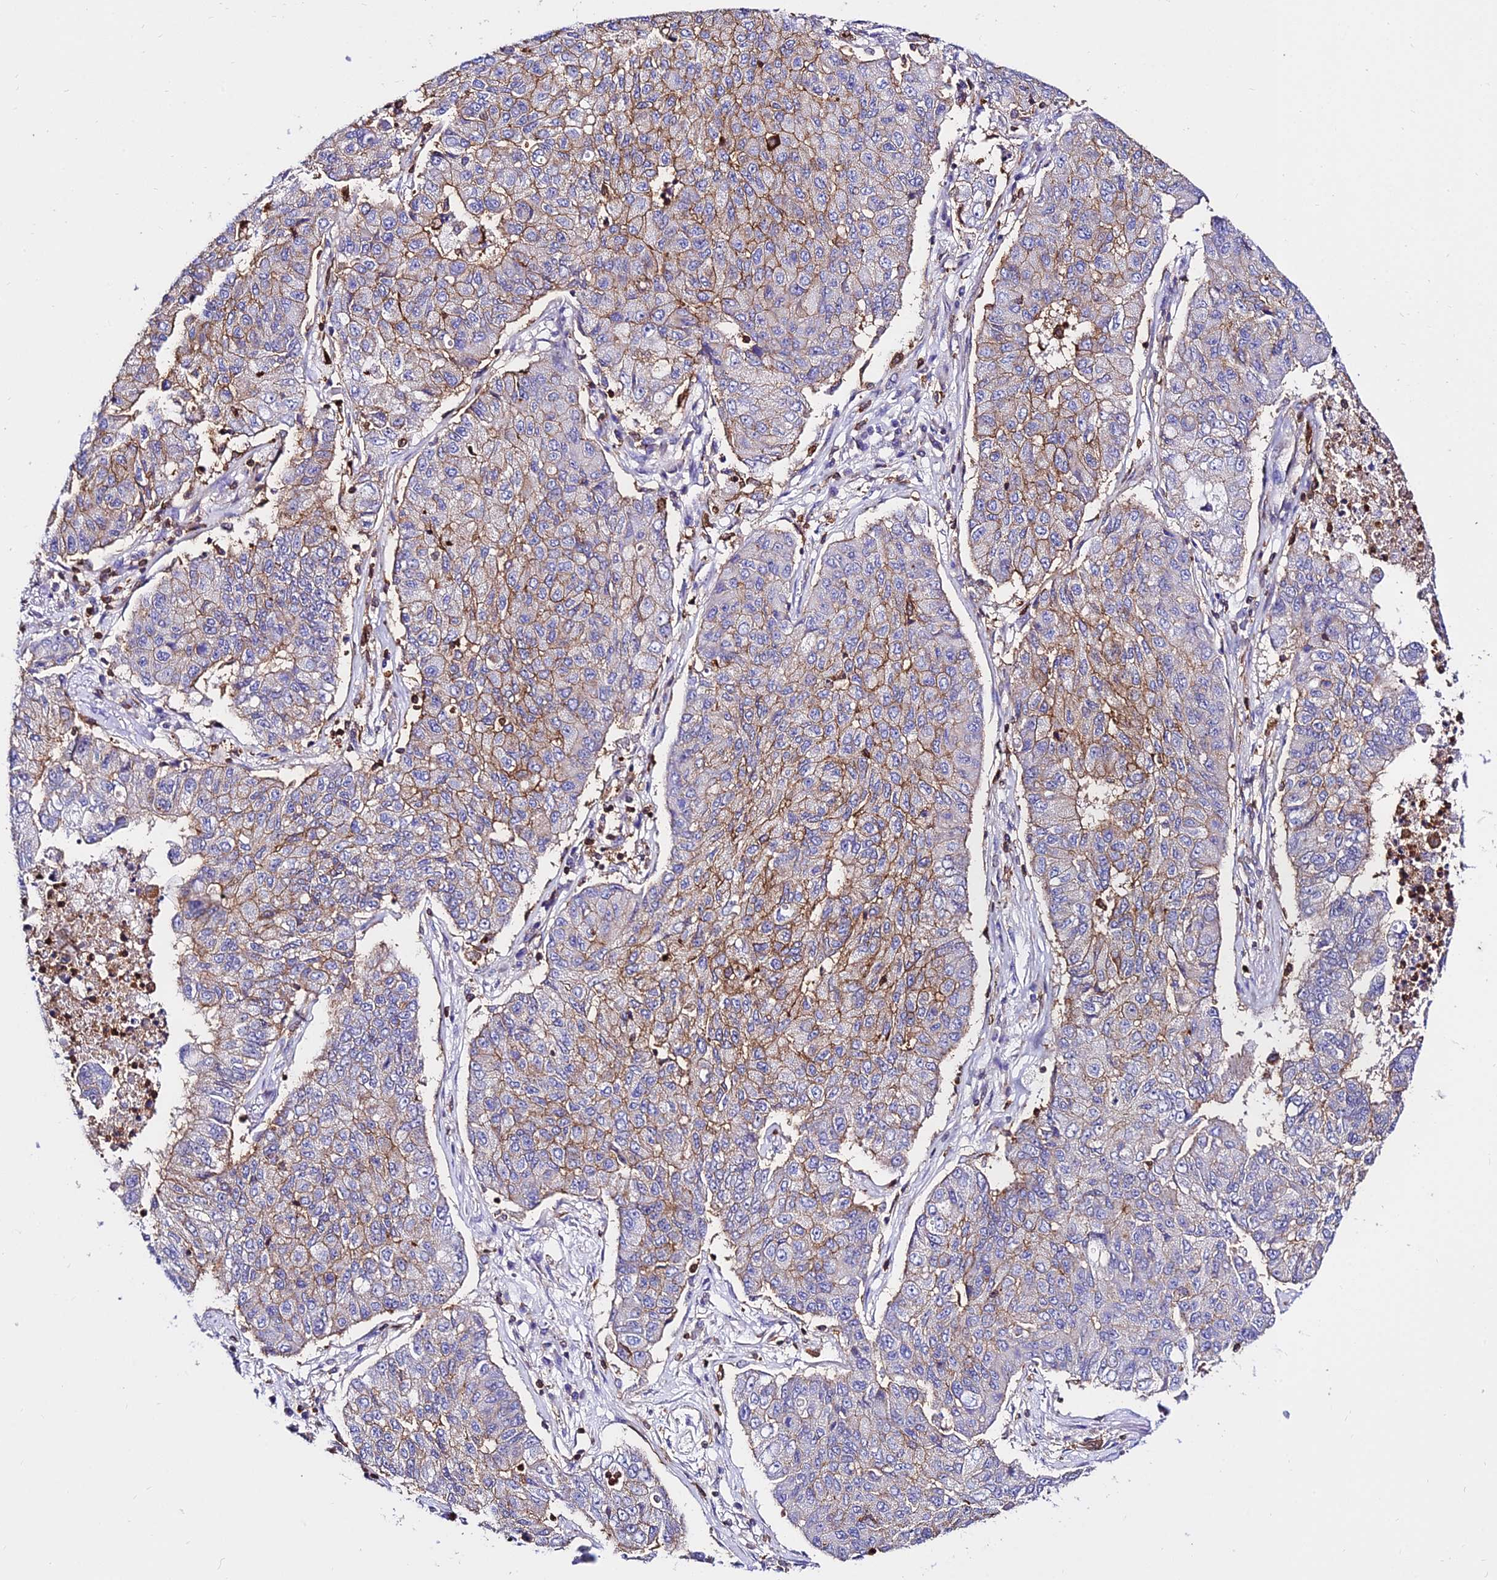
{"staining": {"intensity": "moderate", "quantity": "25%-75%", "location": "cytoplasmic/membranous"}, "tissue": "lung cancer", "cell_type": "Tumor cells", "image_type": "cancer", "snomed": [{"axis": "morphology", "description": "Squamous cell carcinoma, NOS"}, {"axis": "topography", "description": "Lung"}], "caption": "A histopathology image of human squamous cell carcinoma (lung) stained for a protein demonstrates moderate cytoplasmic/membranous brown staining in tumor cells. The staining was performed using DAB, with brown indicating positive protein expression. Nuclei are stained blue with hematoxylin.", "gene": "CSRP1", "patient": {"sex": "male", "age": 74}}